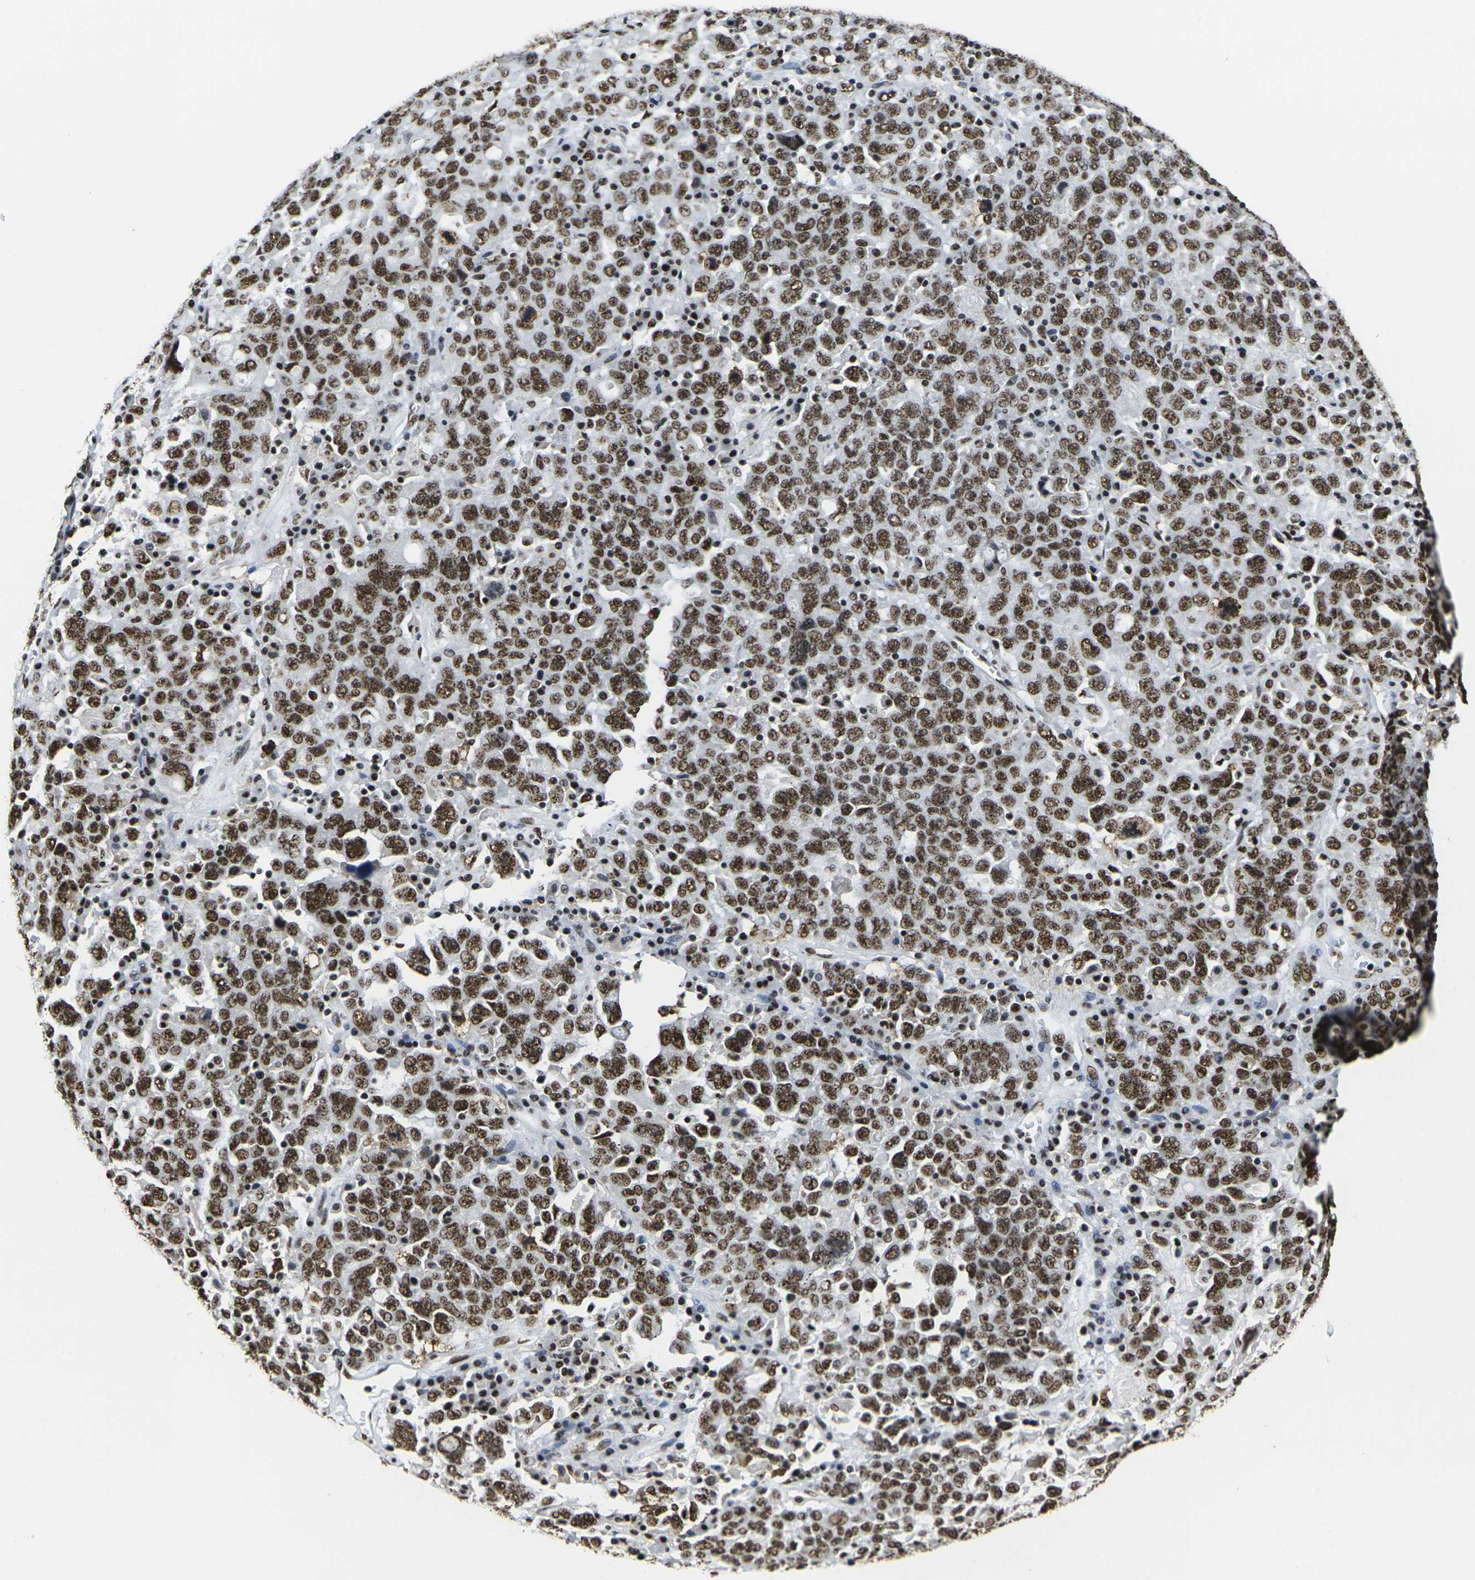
{"staining": {"intensity": "strong", "quantity": ">75%", "location": "nuclear"}, "tissue": "ovarian cancer", "cell_type": "Tumor cells", "image_type": "cancer", "snomed": [{"axis": "morphology", "description": "Carcinoma, endometroid"}, {"axis": "topography", "description": "Ovary"}], "caption": "Ovarian cancer stained with a brown dye demonstrates strong nuclear positive staining in approximately >75% of tumor cells.", "gene": "SMARCC1", "patient": {"sex": "female", "age": 62}}